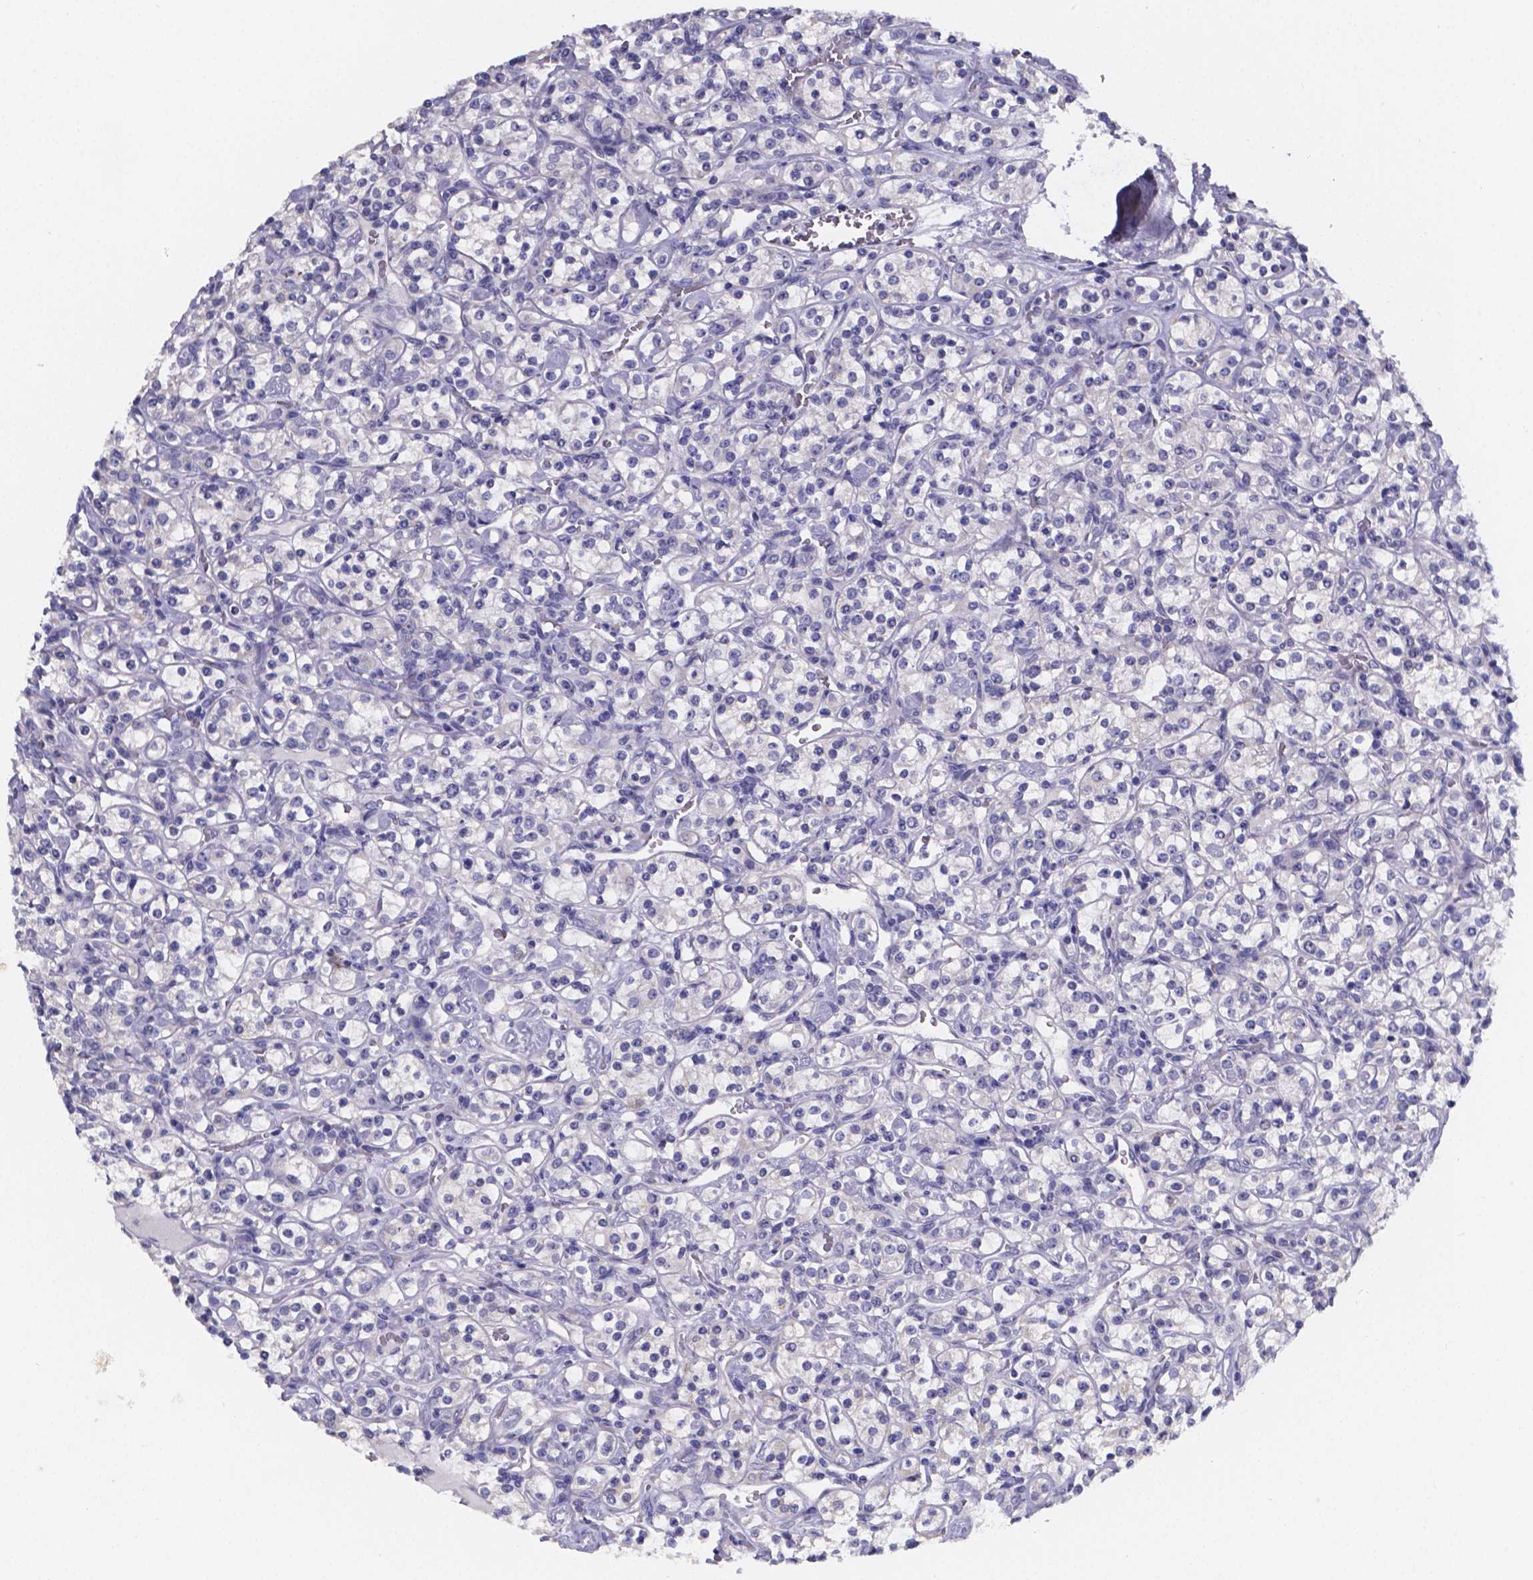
{"staining": {"intensity": "negative", "quantity": "none", "location": "none"}, "tissue": "renal cancer", "cell_type": "Tumor cells", "image_type": "cancer", "snomed": [{"axis": "morphology", "description": "Adenocarcinoma, NOS"}, {"axis": "topography", "description": "Kidney"}], "caption": "Immunohistochemistry photomicrograph of neoplastic tissue: human adenocarcinoma (renal) stained with DAB exhibits no significant protein positivity in tumor cells.", "gene": "PAH", "patient": {"sex": "male", "age": 77}}